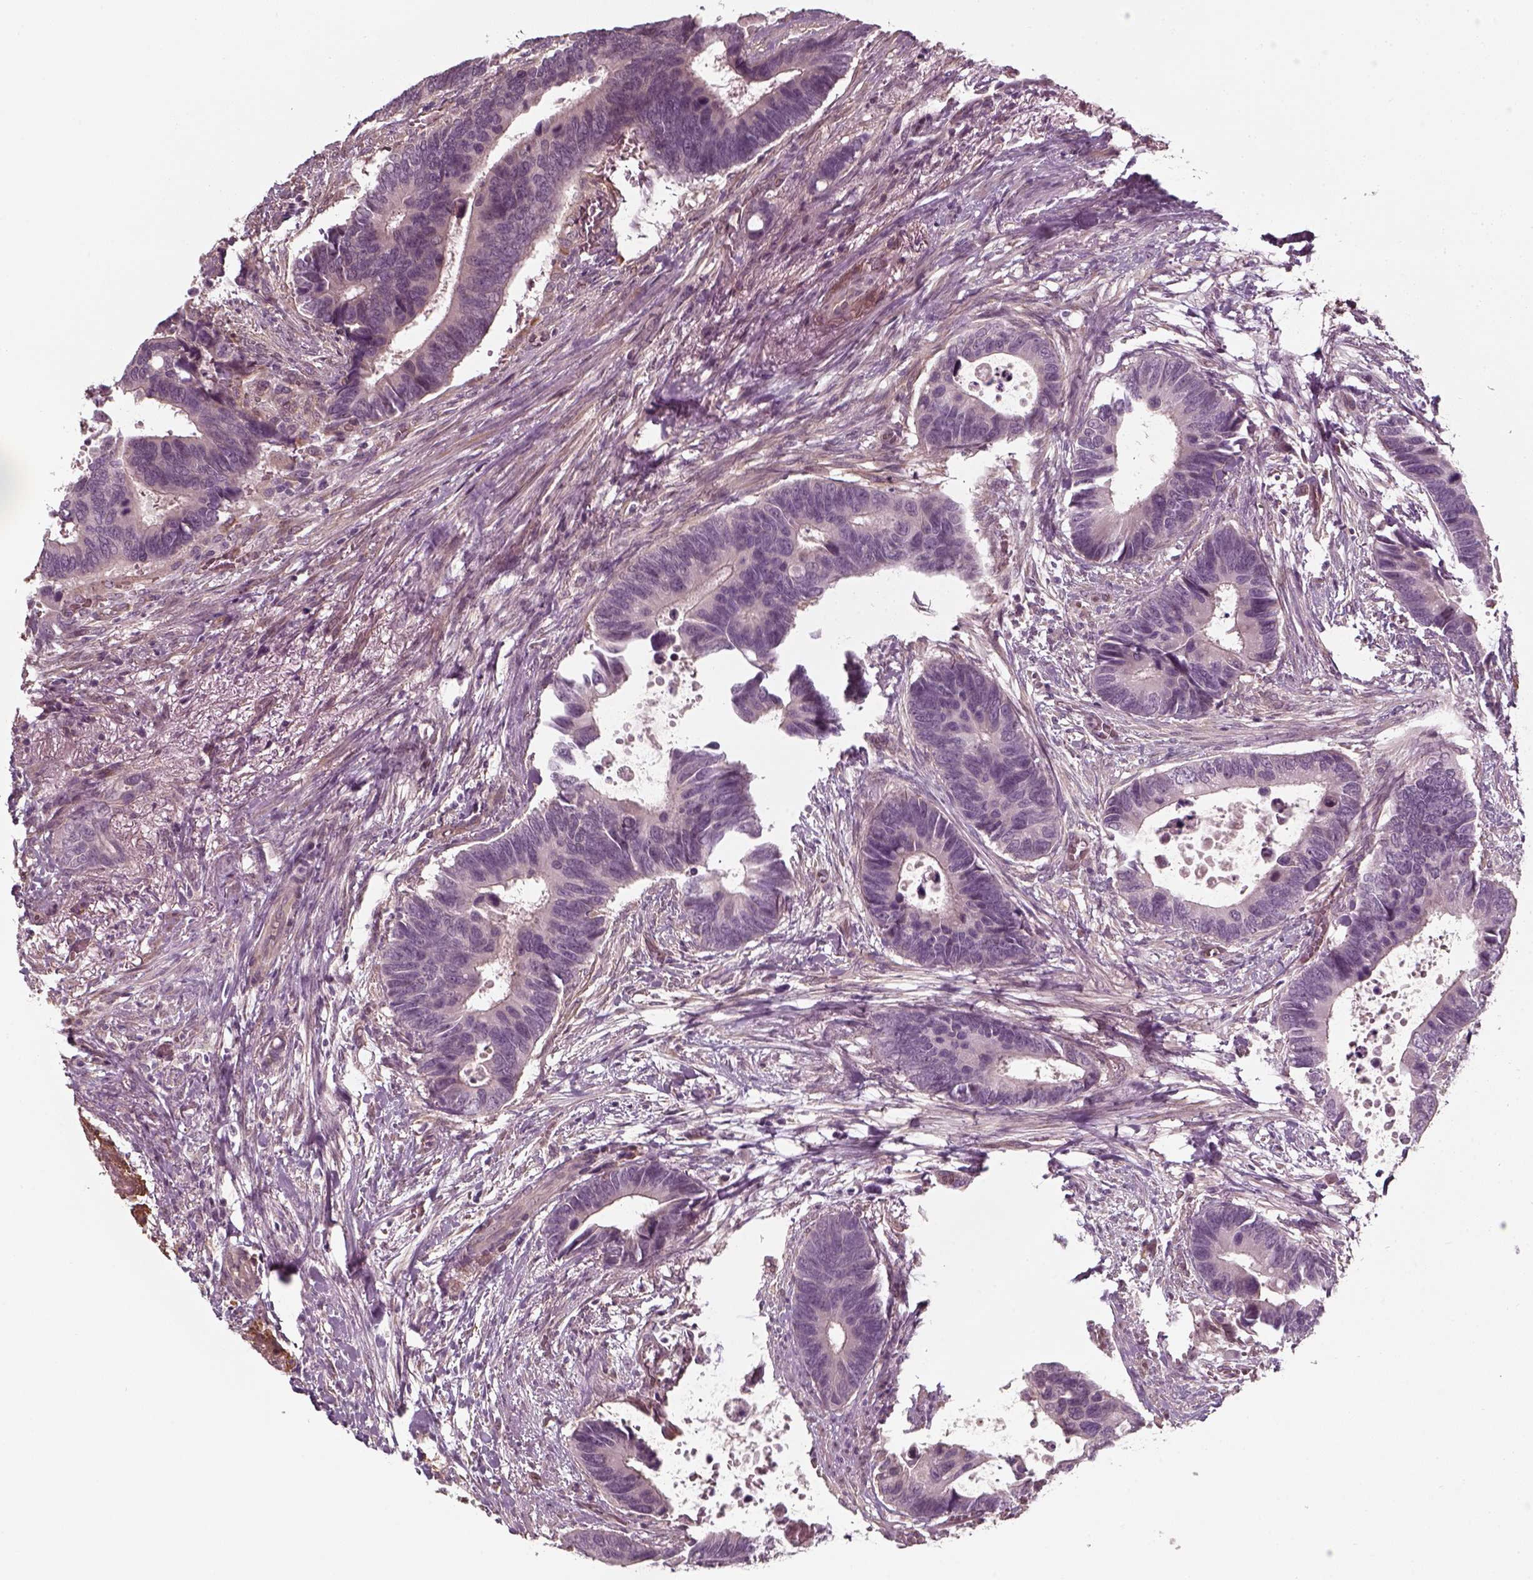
{"staining": {"intensity": "negative", "quantity": "none", "location": "none"}, "tissue": "colorectal cancer", "cell_type": "Tumor cells", "image_type": "cancer", "snomed": [{"axis": "morphology", "description": "Adenocarcinoma, NOS"}, {"axis": "topography", "description": "Colon"}], "caption": "Human adenocarcinoma (colorectal) stained for a protein using immunohistochemistry (IHC) displays no expression in tumor cells.", "gene": "LAMB2", "patient": {"sex": "male", "age": 49}}